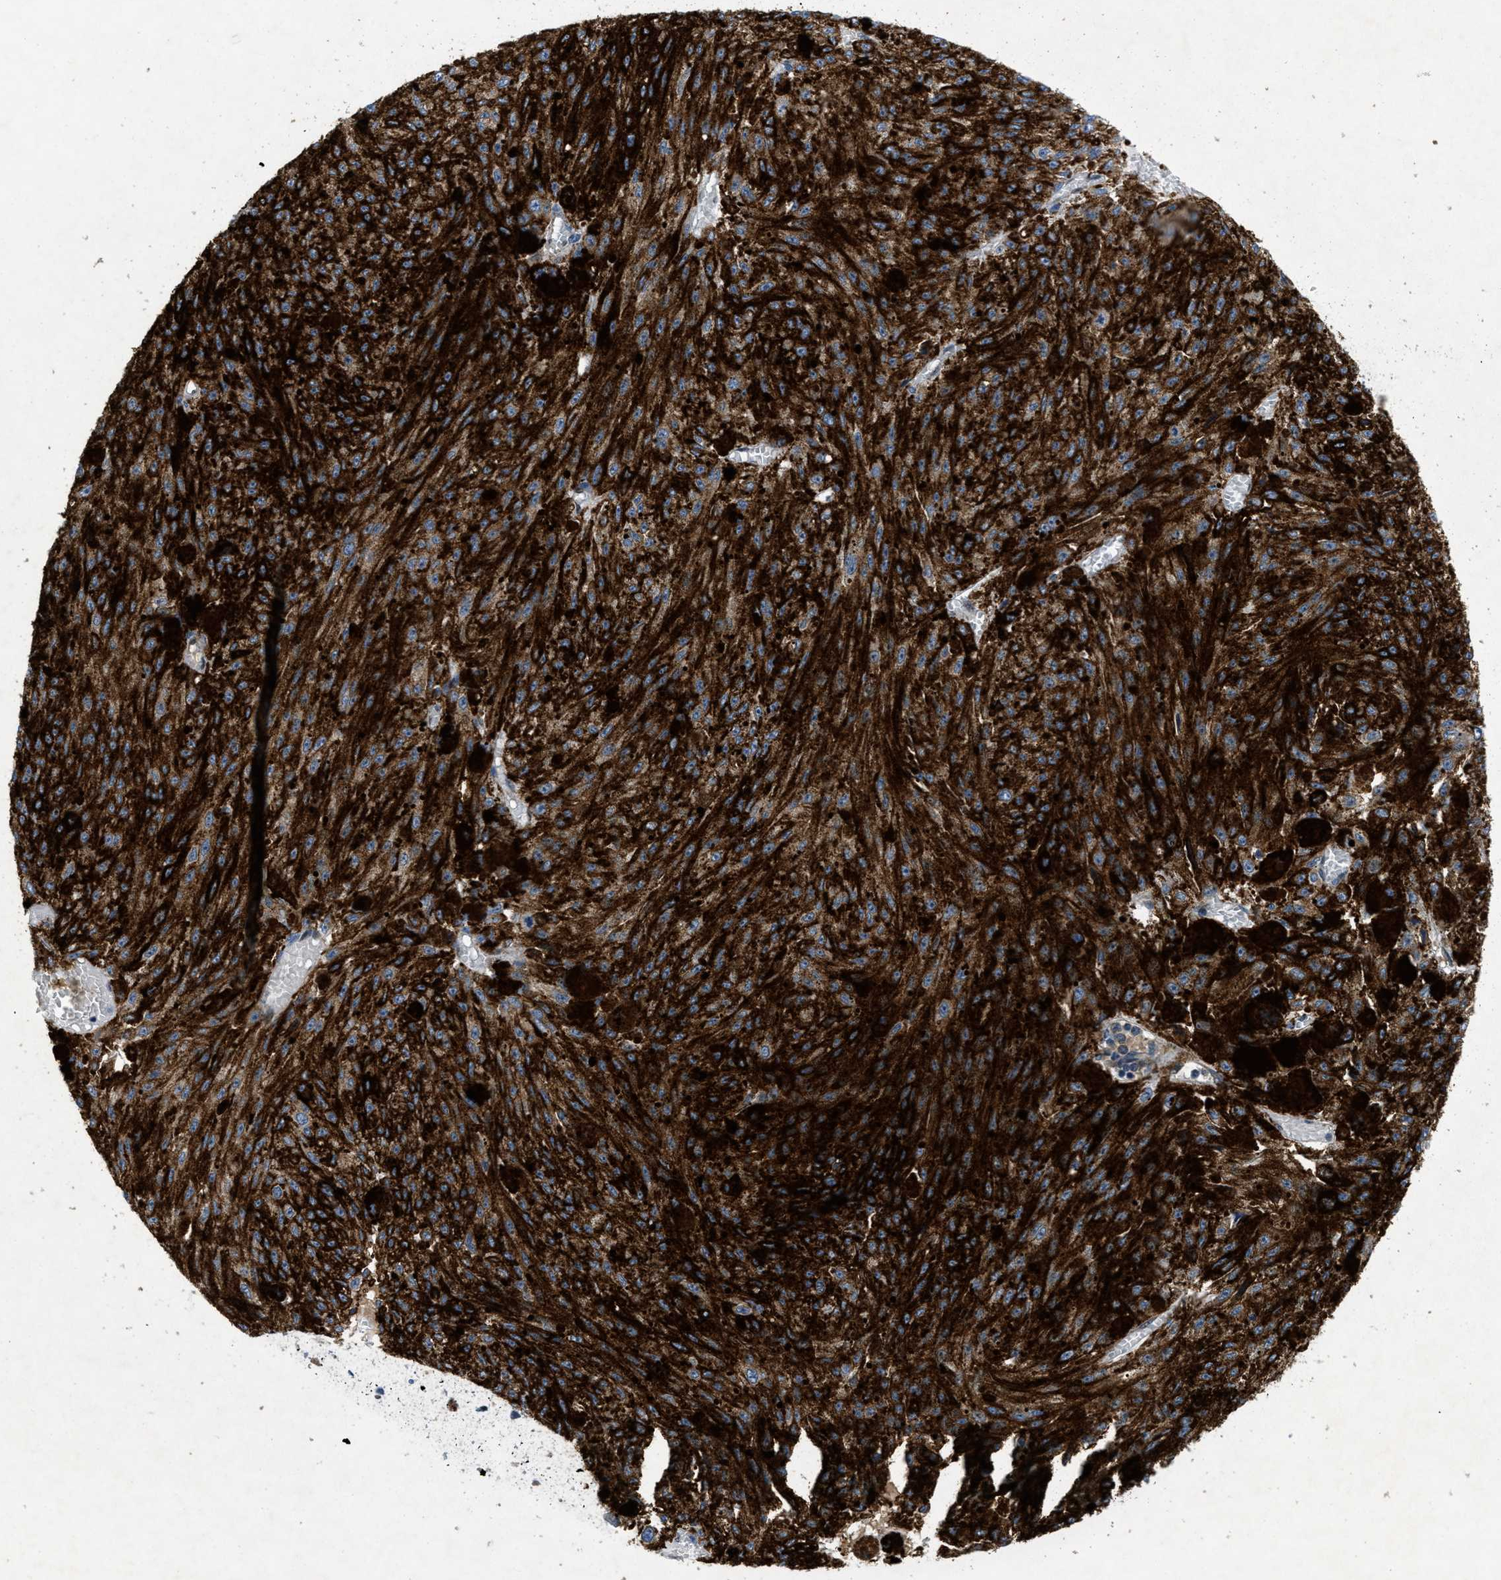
{"staining": {"intensity": "strong", "quantity": ">75%", "location": "cytoplasmic/membranous"}, "tissue": "melanoma", "cell_type": "Tumor cells", "image_type": "cancer", "snomed": [{"axis": "morphology", "description": "Malignant melanoma, NOS"}, {"axis": "topography", "description": "Other"}], "caption": "Malignant melanoma tissue shows strong cytoplasmic/membranous positivity in approximately >75% of tumor cells, visualized by immunohistochemistry.", "gene": "PNKD", "patient": {"sex": "male", "age": 79}}